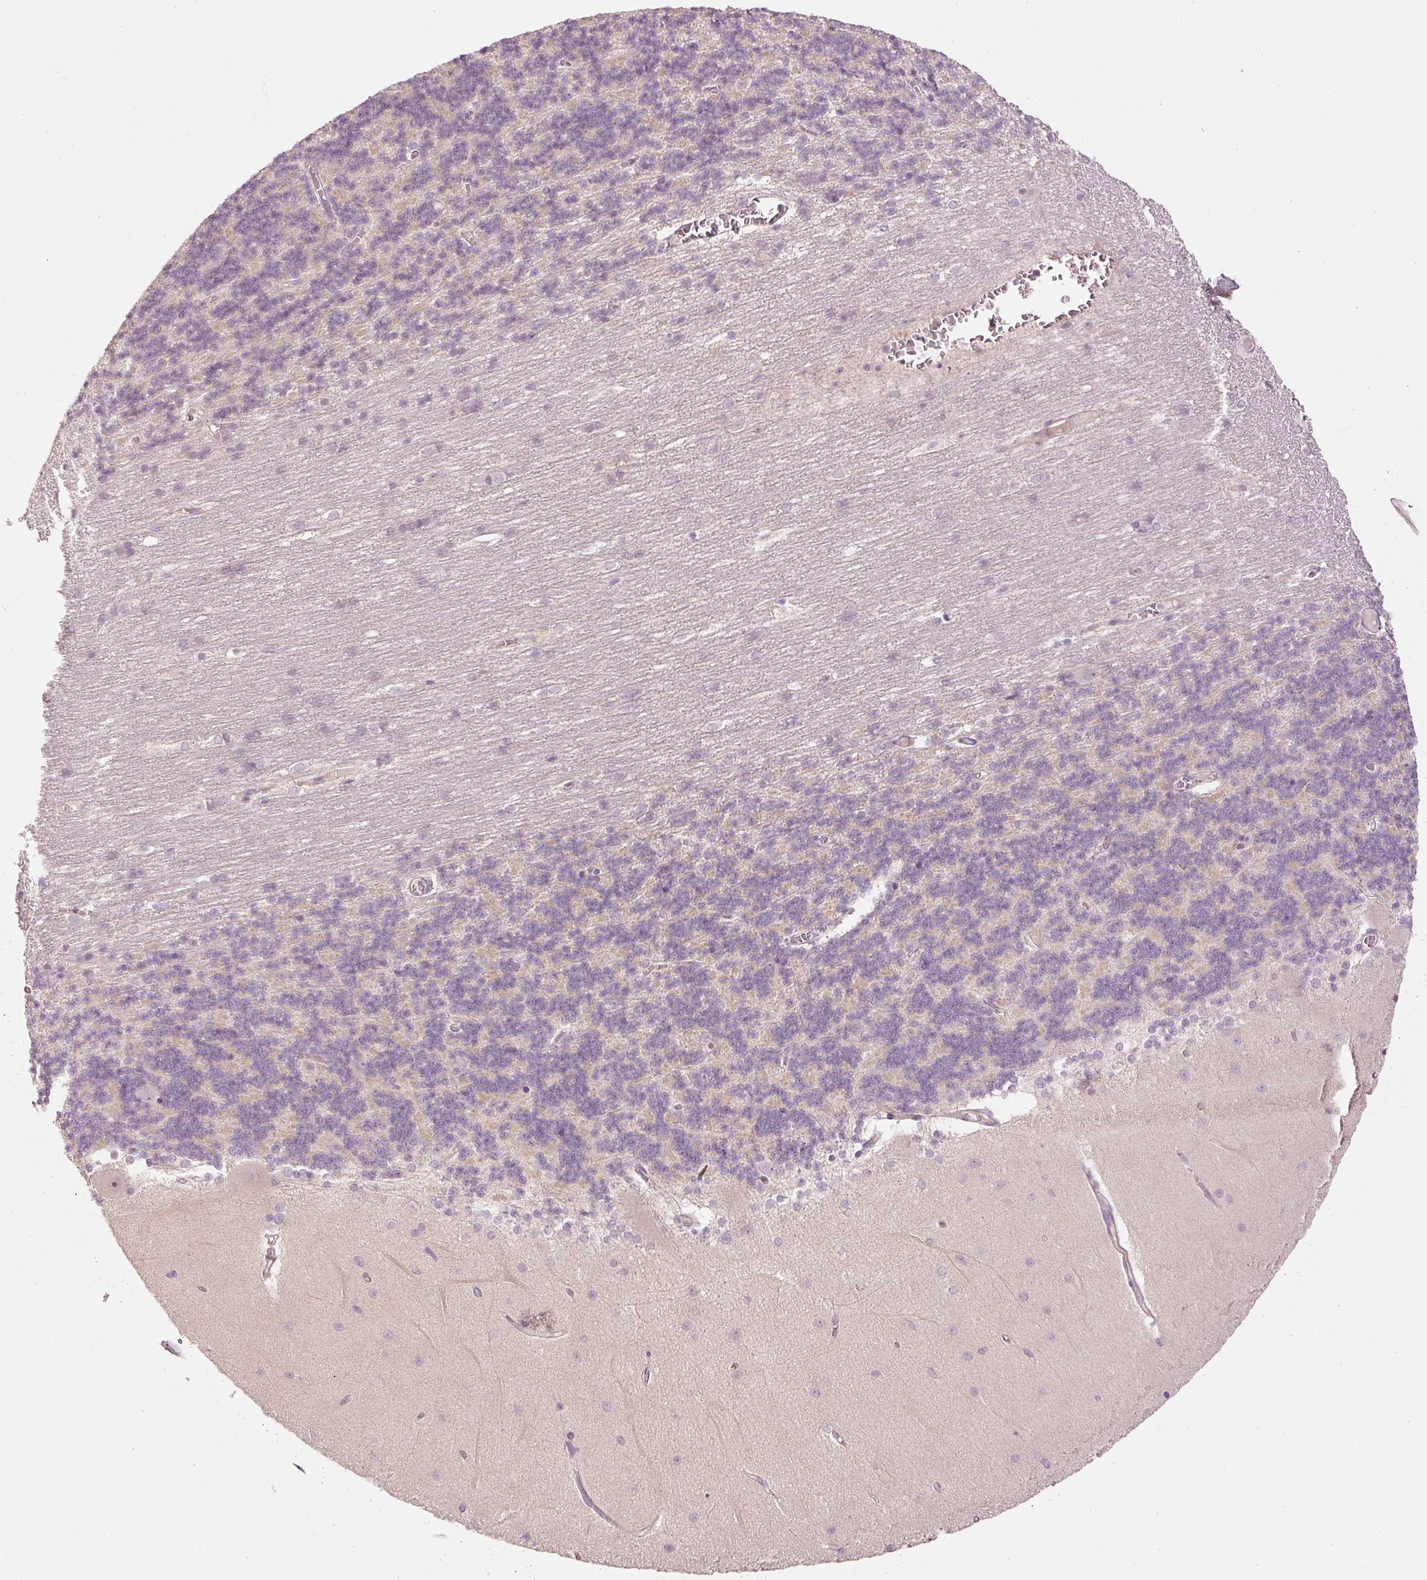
{"staining": {"intensity": "weak", "quantity": "25%-75%", "location": "cytoplasmic/membranous"}, "tissue": "cerebellum", "cell_type": "Cells in granular layer", "image_type": "normal", "snomed": [{"axis": "morphology", "description": "Normal tissue, NOS"}, {"axis": "topography", "description": "Cerebellum"}], "caption": "Immunohistochemical staining of normal human cerebellum demonstrates low levels of weak cytoplasmic/membranous expression in about 25%-75% of cells in granular layer.", "gene": "CDC20B", "patient": {"sex": "female", "age": 54}}